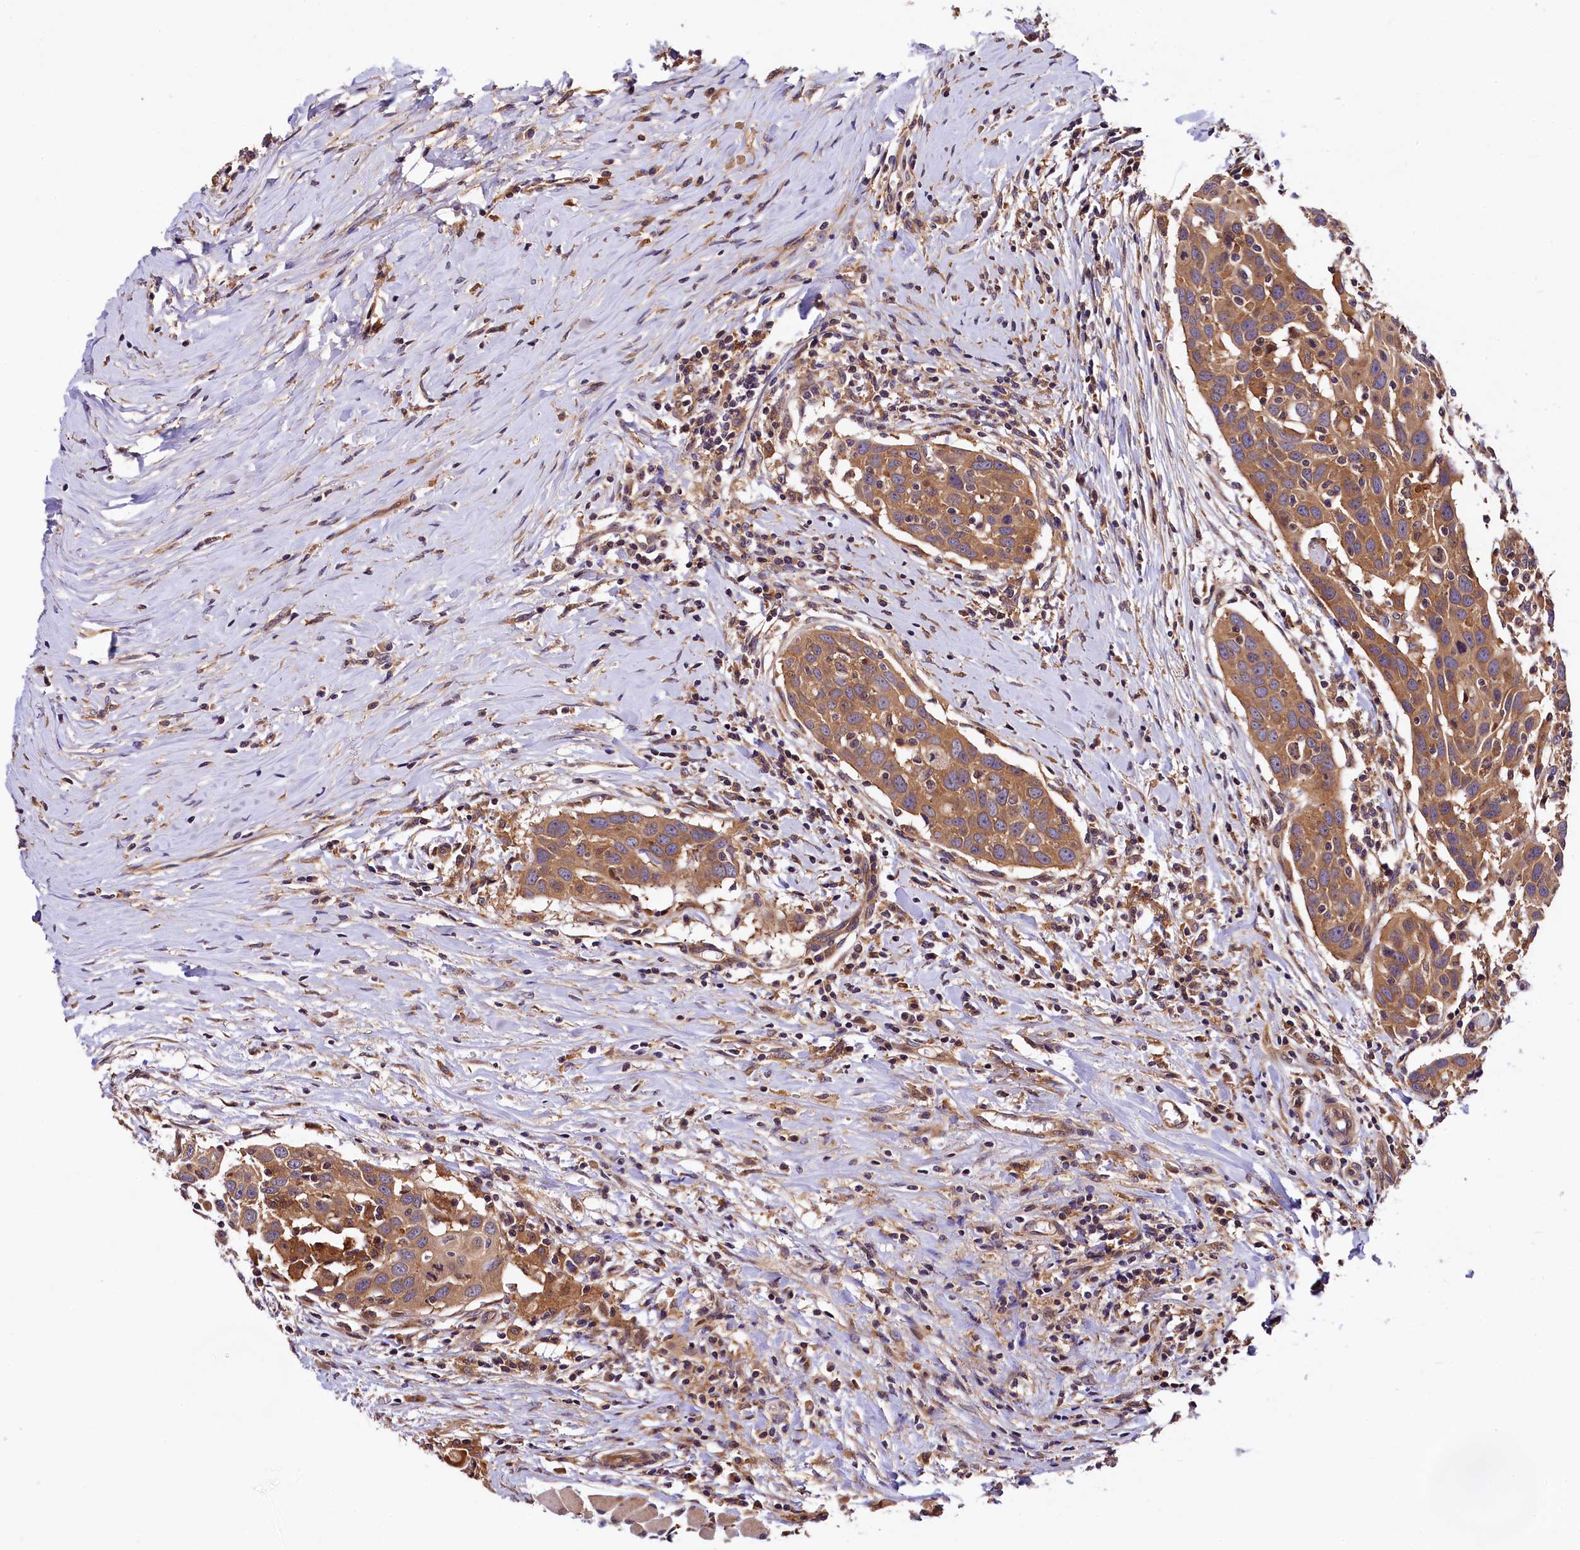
{"staining": {"intensity": "moderate", "quantity": ">75%", "location": "cytoplasmic/membranous"}, "tissue": "head and neck cancer", "cell_type": "Tumor cells", "image_type": "cancer", "snomed": [{"axis": "morphology", "description": "Squamous cell carcinoma, NOS"}, {"axis": "topography", "description": "Oral tissue"}, {"axis": "topography", "description": "Head-Neck"}], "caption": "Protein expression by immunohistochemistry (IHC) displays moderate cytoplasmic/membranous staining in about >75% of tumor cells in head and neck squamous cell carcinoma.", "gene": "VPS35", "patient": {"sex": "female", "age": 50}}